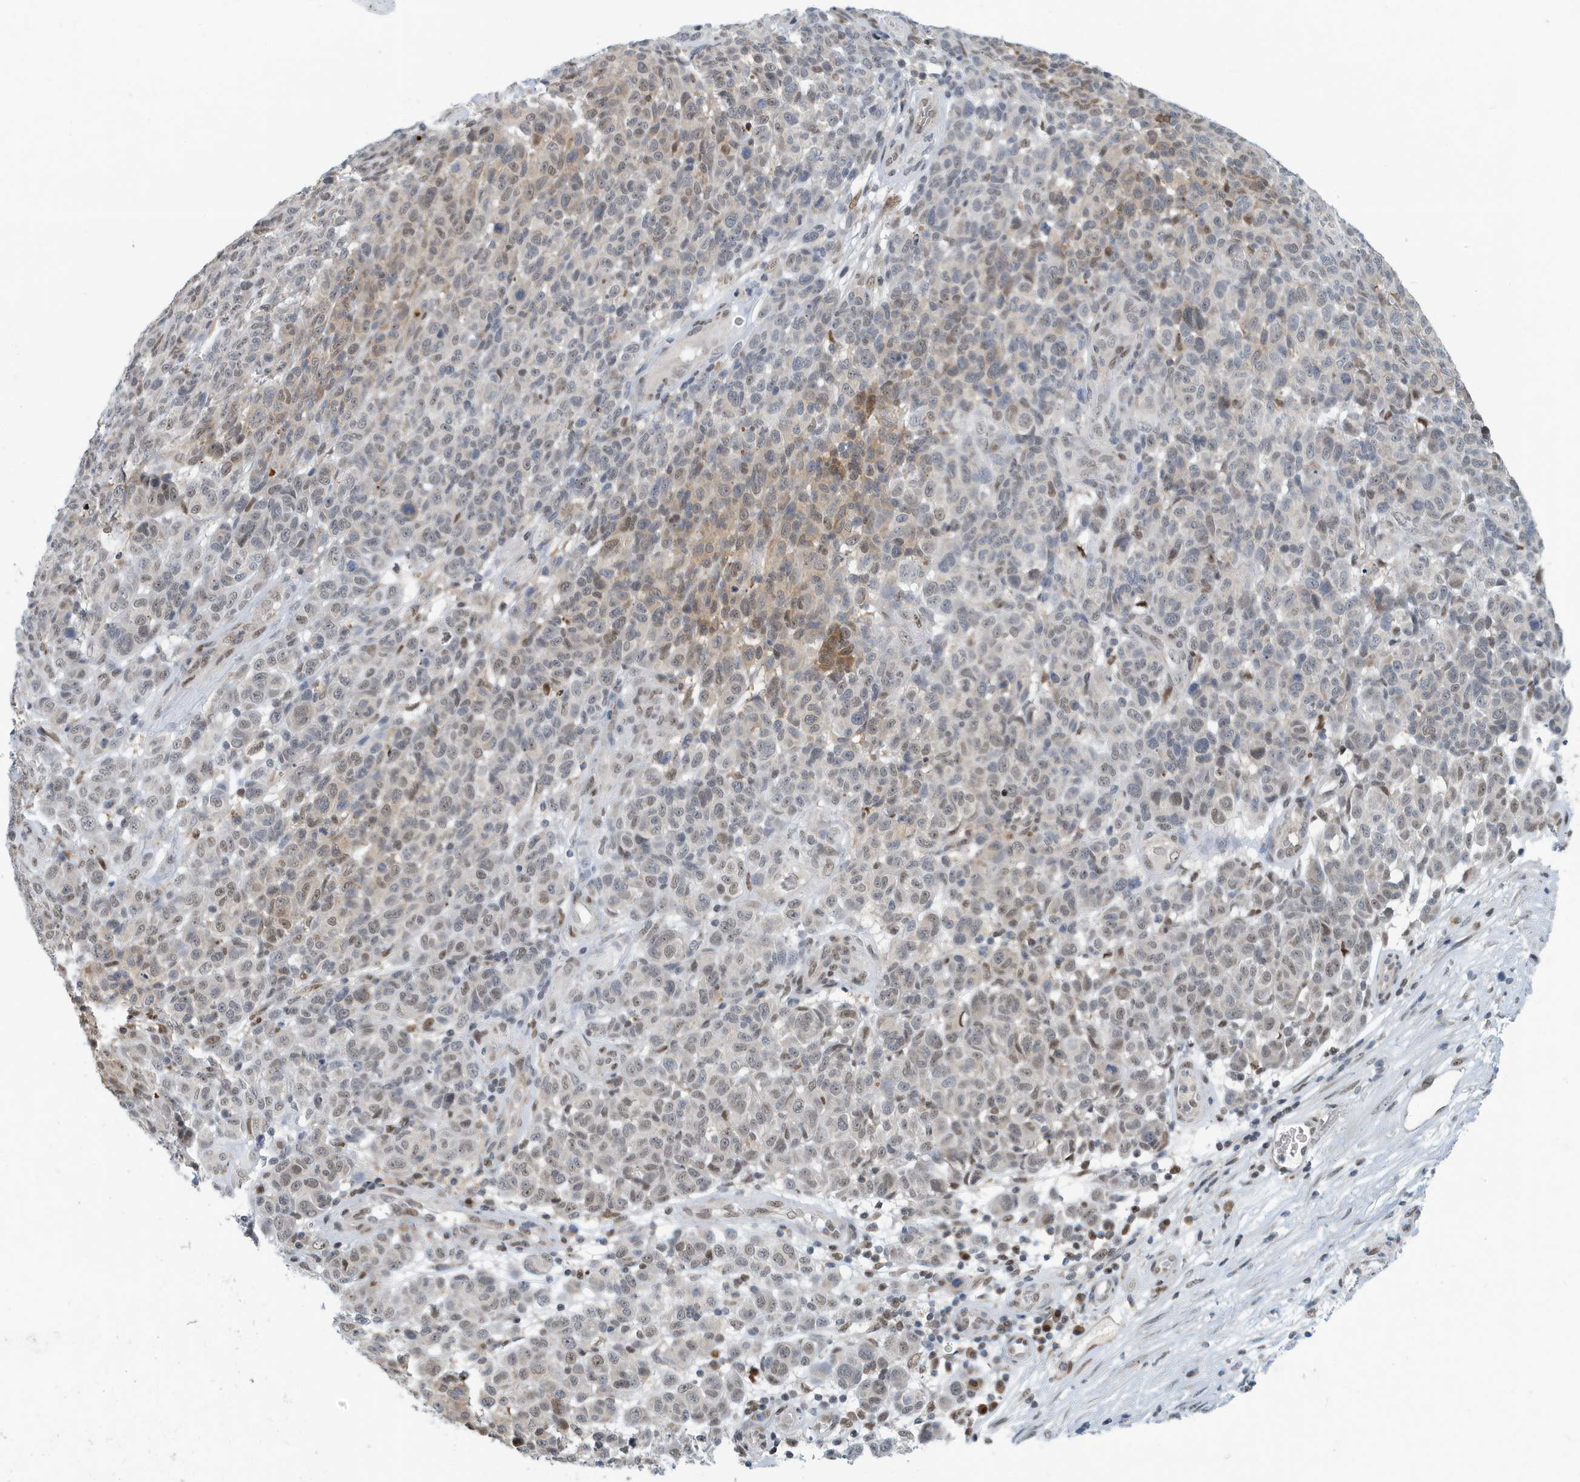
{"staining": {"intensity": "moderate", "quantity": "<25%", "location": "cytoplasmic/membranous,nuclear"}, "tissue": "melanoma", "cell_type": "Tumor cells", "image_type": "cancer", "snomed": [{"axis": "morphology", "description": "Malignant melanoma, NOS"}, {"axis": "topography", "description": "Skin"}], "caption": "Immunohistochemistry (IHC) image of melanoma stained for a protein (brown), which exhibits low levels of moderate cytoplasmic/membranous and nuclear expression in about <25% of tumor cells.", "gene": "KIF15", "patient": {"sex": "male", "age": 49}}